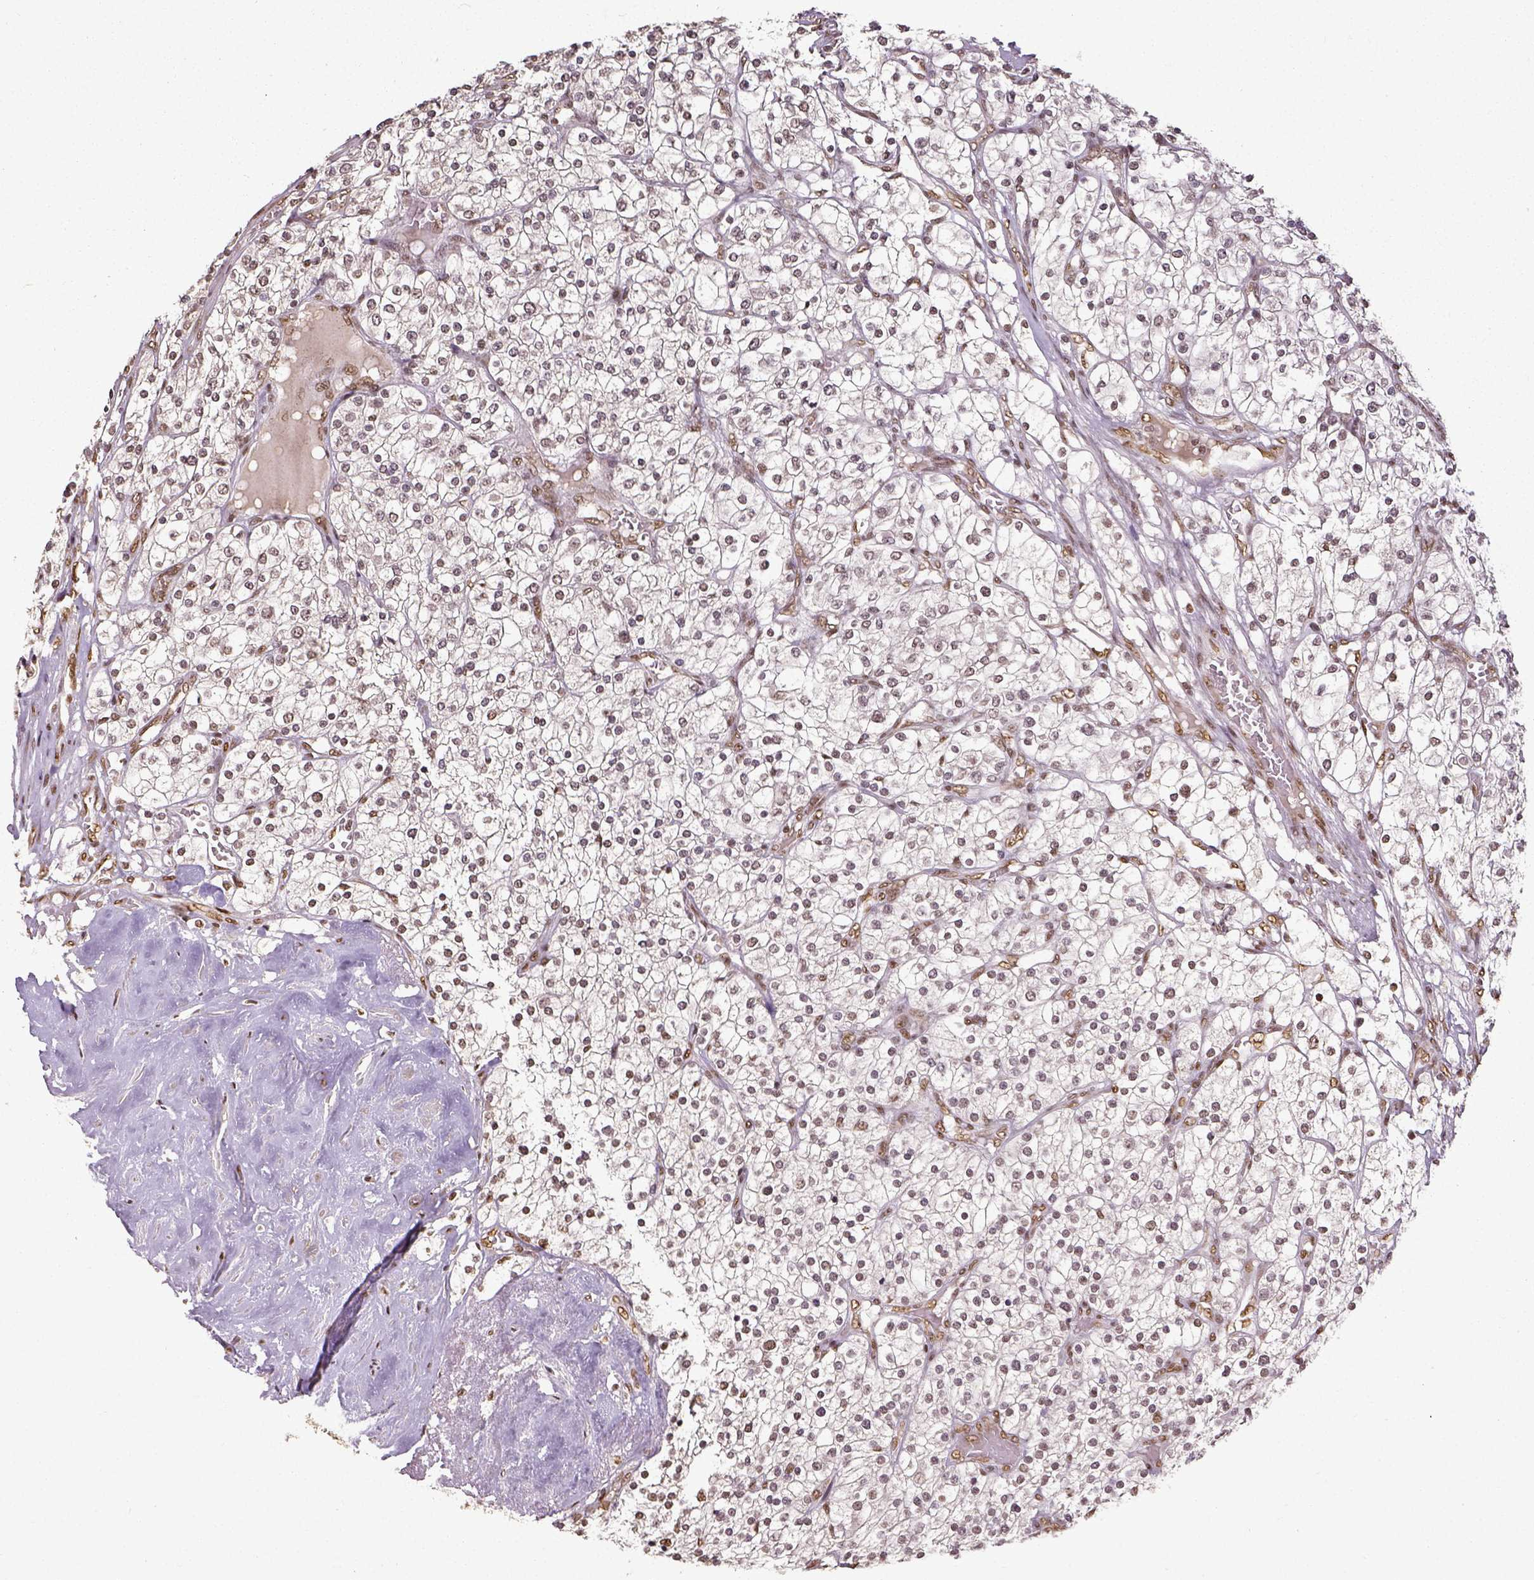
{"staining": {"intensity": "weak", "quantity": "<25%", "location": "nuclear"}, "tissue": "renal cancer", "cell_type": "Tumor cells", "image_type": "cancer", "snomed": [{"axis": "morphology", "description": "Adenocarcinoma, NOS"}, {"axis": "topography", "description": "Kidney"}], "caption": "Immunohistochemistry micrograph of renal adenocarcinoma stained for a protein (brown), which demonstrates no positivity in tumor cells.", "gene": "ATRX", "patient": {"sex": "male", "age": 80}}